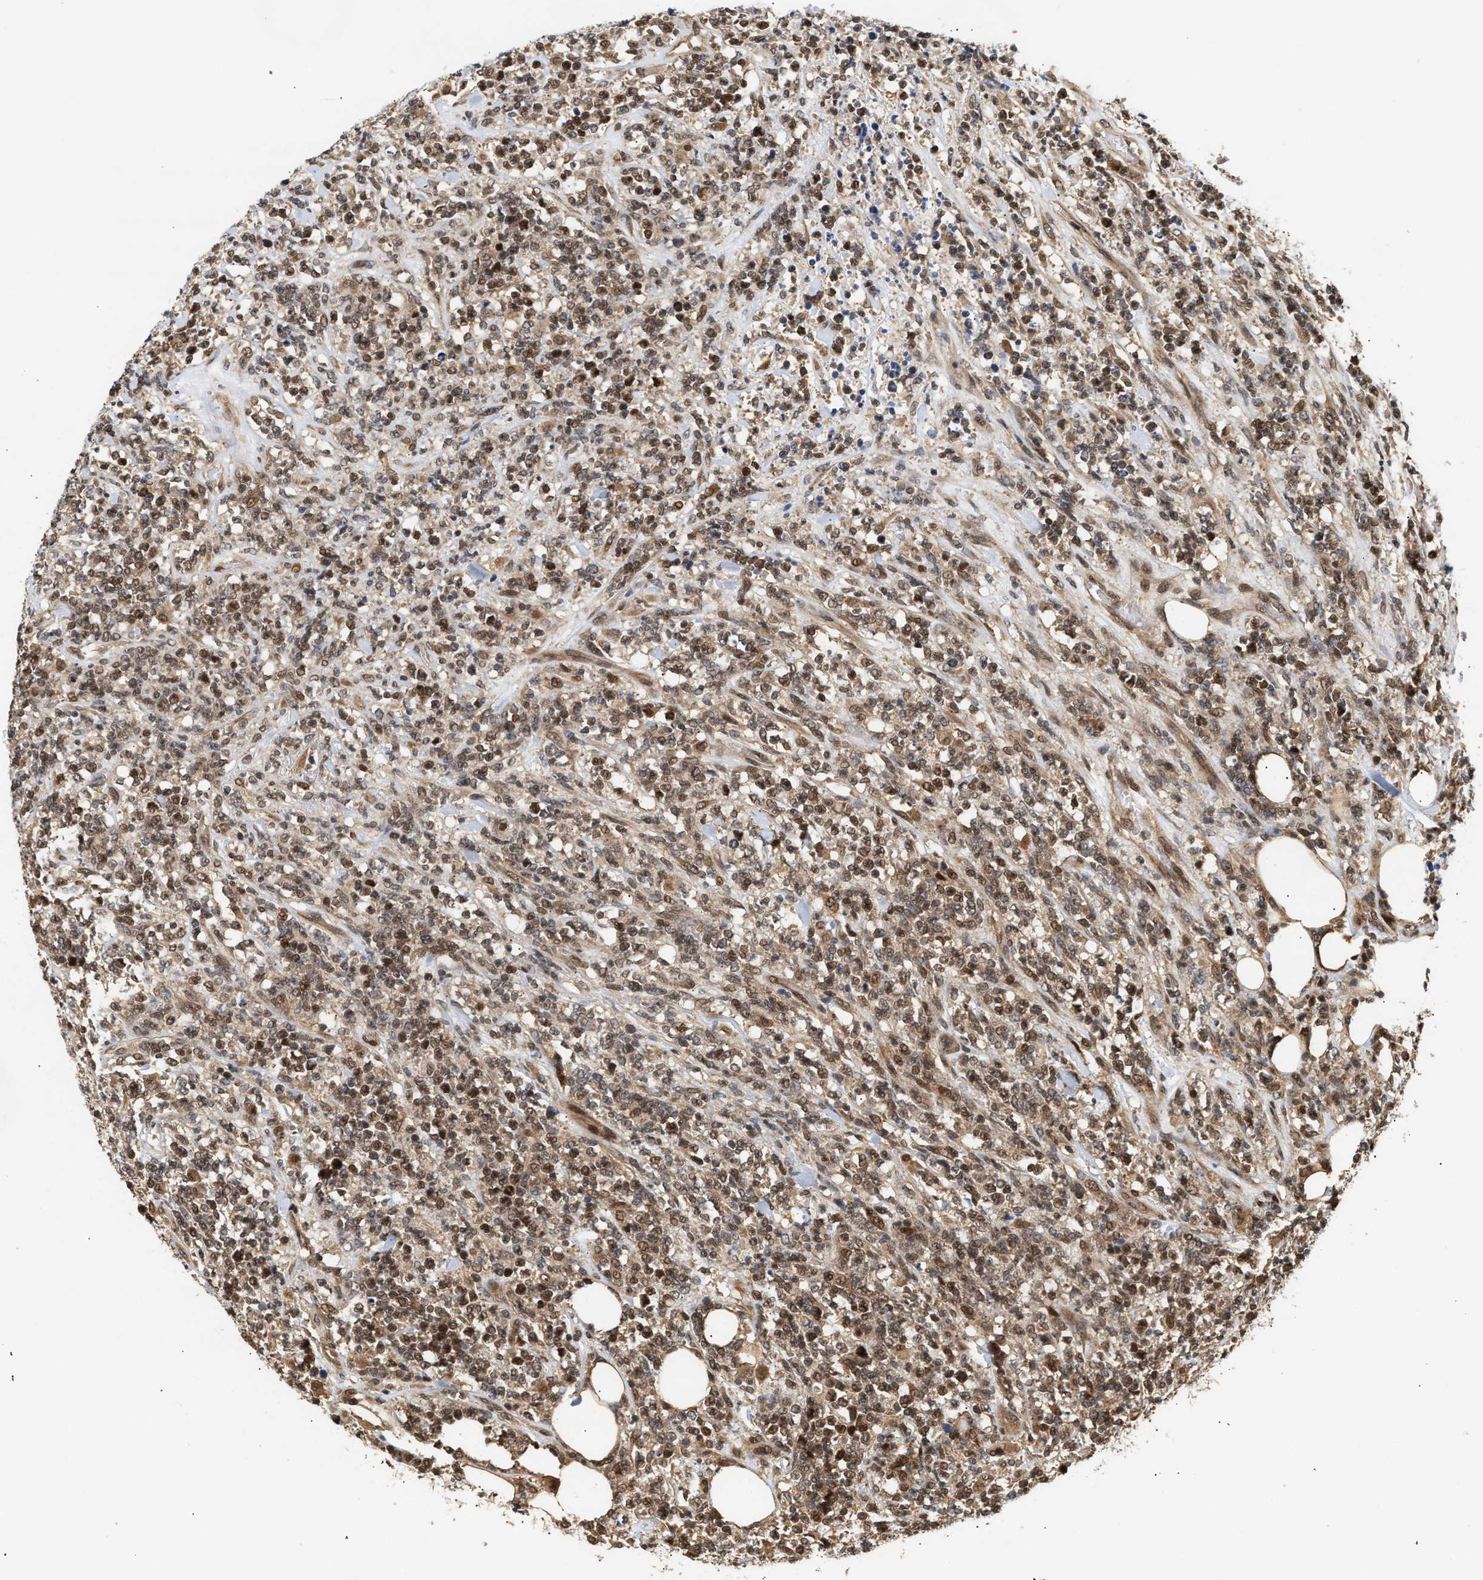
{"staining": {"intensity": "moderate", "quantity": ">75%", "location": "nuclear"}, "tissue": "lymphoma", "cell_type": "Tumor cells", "image_type": "cancer", "snomed": [{"axis": "morphology", "description": "Malignant lymphoma, non-Hodgkin's type, High grade"}, {"axis": "topography", "description": "Soft tissue"}], "caption": "High-grade malignant lymphoma, non-Hodgkin's type was stained to show a protein in brown. There is medium levels of moderate nuclear staining in approximately >75% of tumor cells. The protein is stained brown, and the nuclei are stained in blue (DAB (3,3'-diaminobenzidine) IHC with brightfield microscopy, high magnification).", "gene": "ABHD5", "patient": {"sex": "male", "age": 18}}